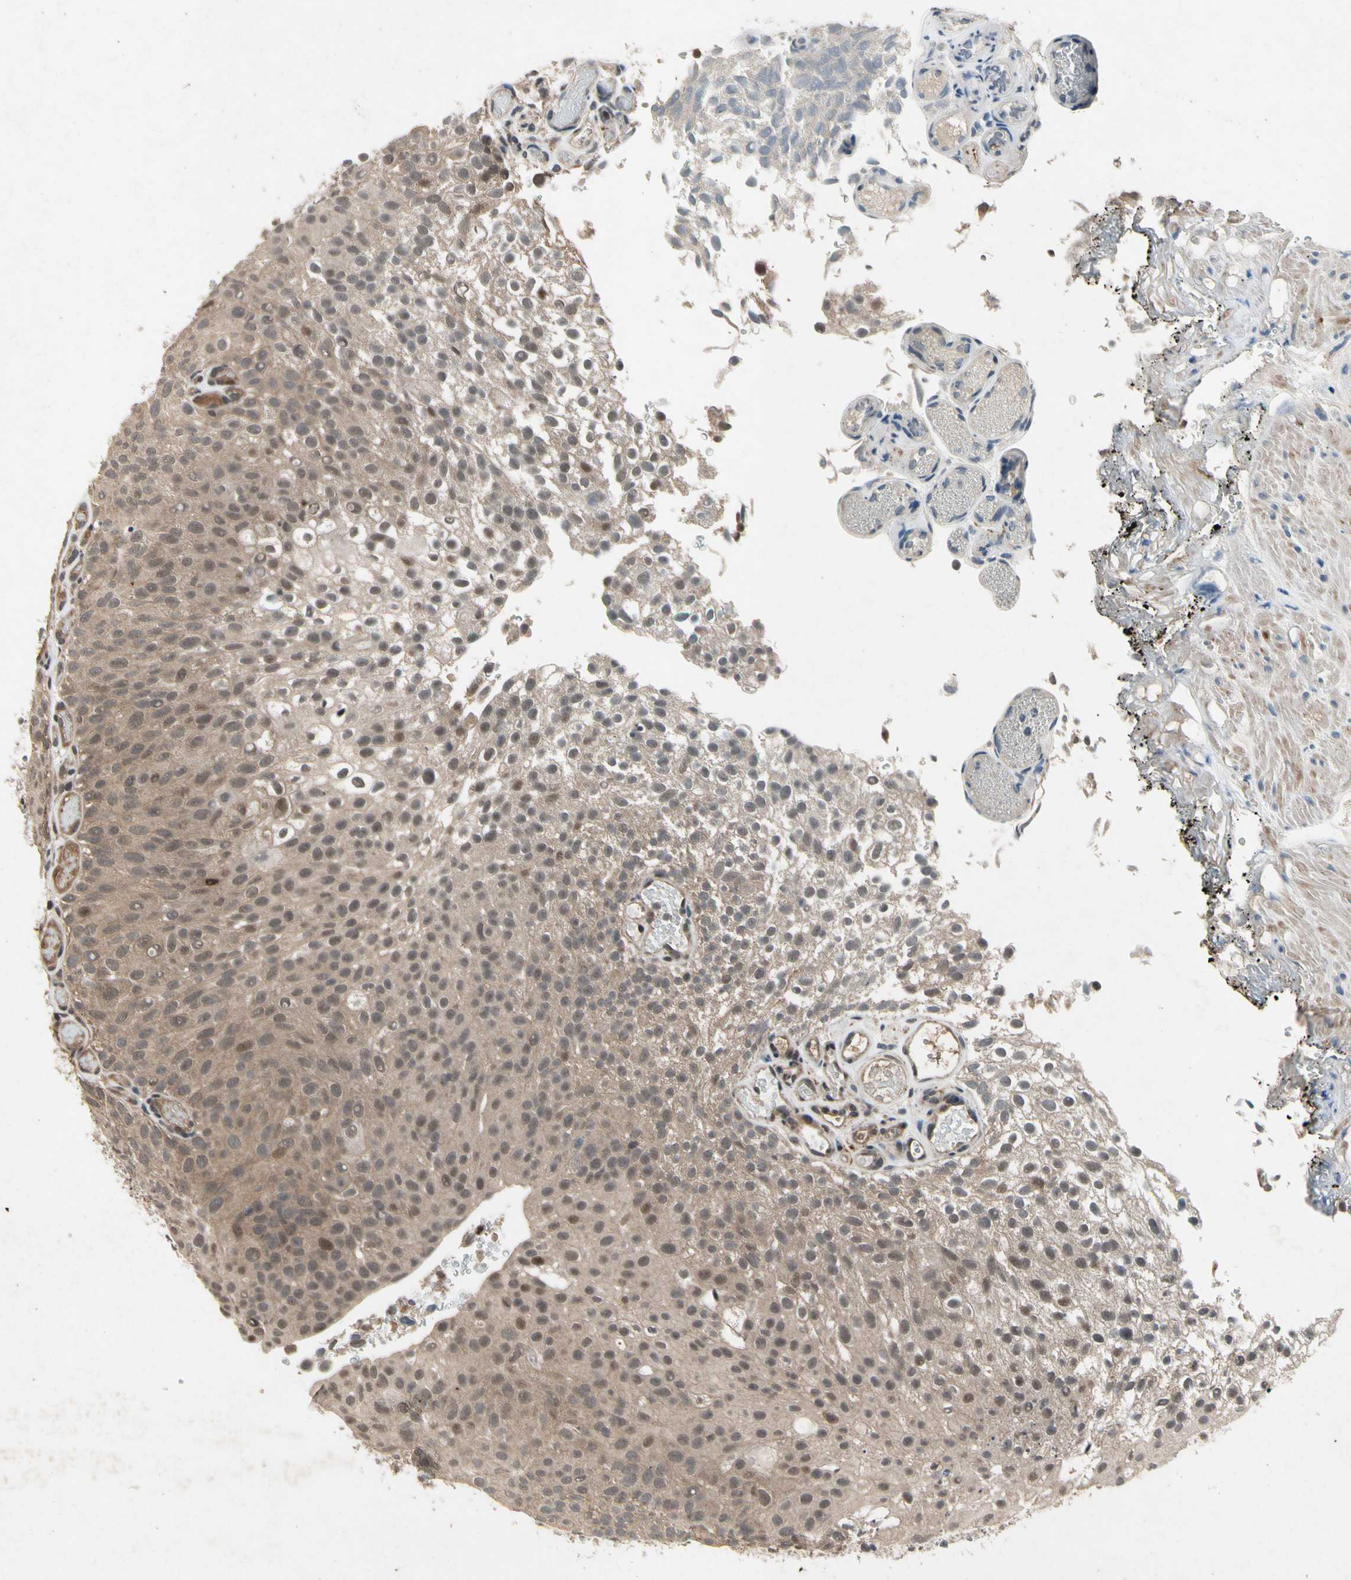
{"staining": {"intensity": "weak", "quantity": ">75%", "location": "cytoplasmic/membranous,nuclear"}, "tissue": "urothelial cancer", "cell_type": "Tumor cells", "image_type": "cancer", "snomed": [{"axis": "morphology", "description": "Urothelial carcinoma, Low grade"}, {"axis": "topography", "description": "Urinary bladder"}], "caption": "Human urothelial carcinoma (low-grade) stained with a brown dye reveals weak cytoplasmic/membranous and nuclear positive expression in approximately >75% of tumor cells.", "gene": "DPY19L3", "patient": {"sex": "male", "age": 78}}